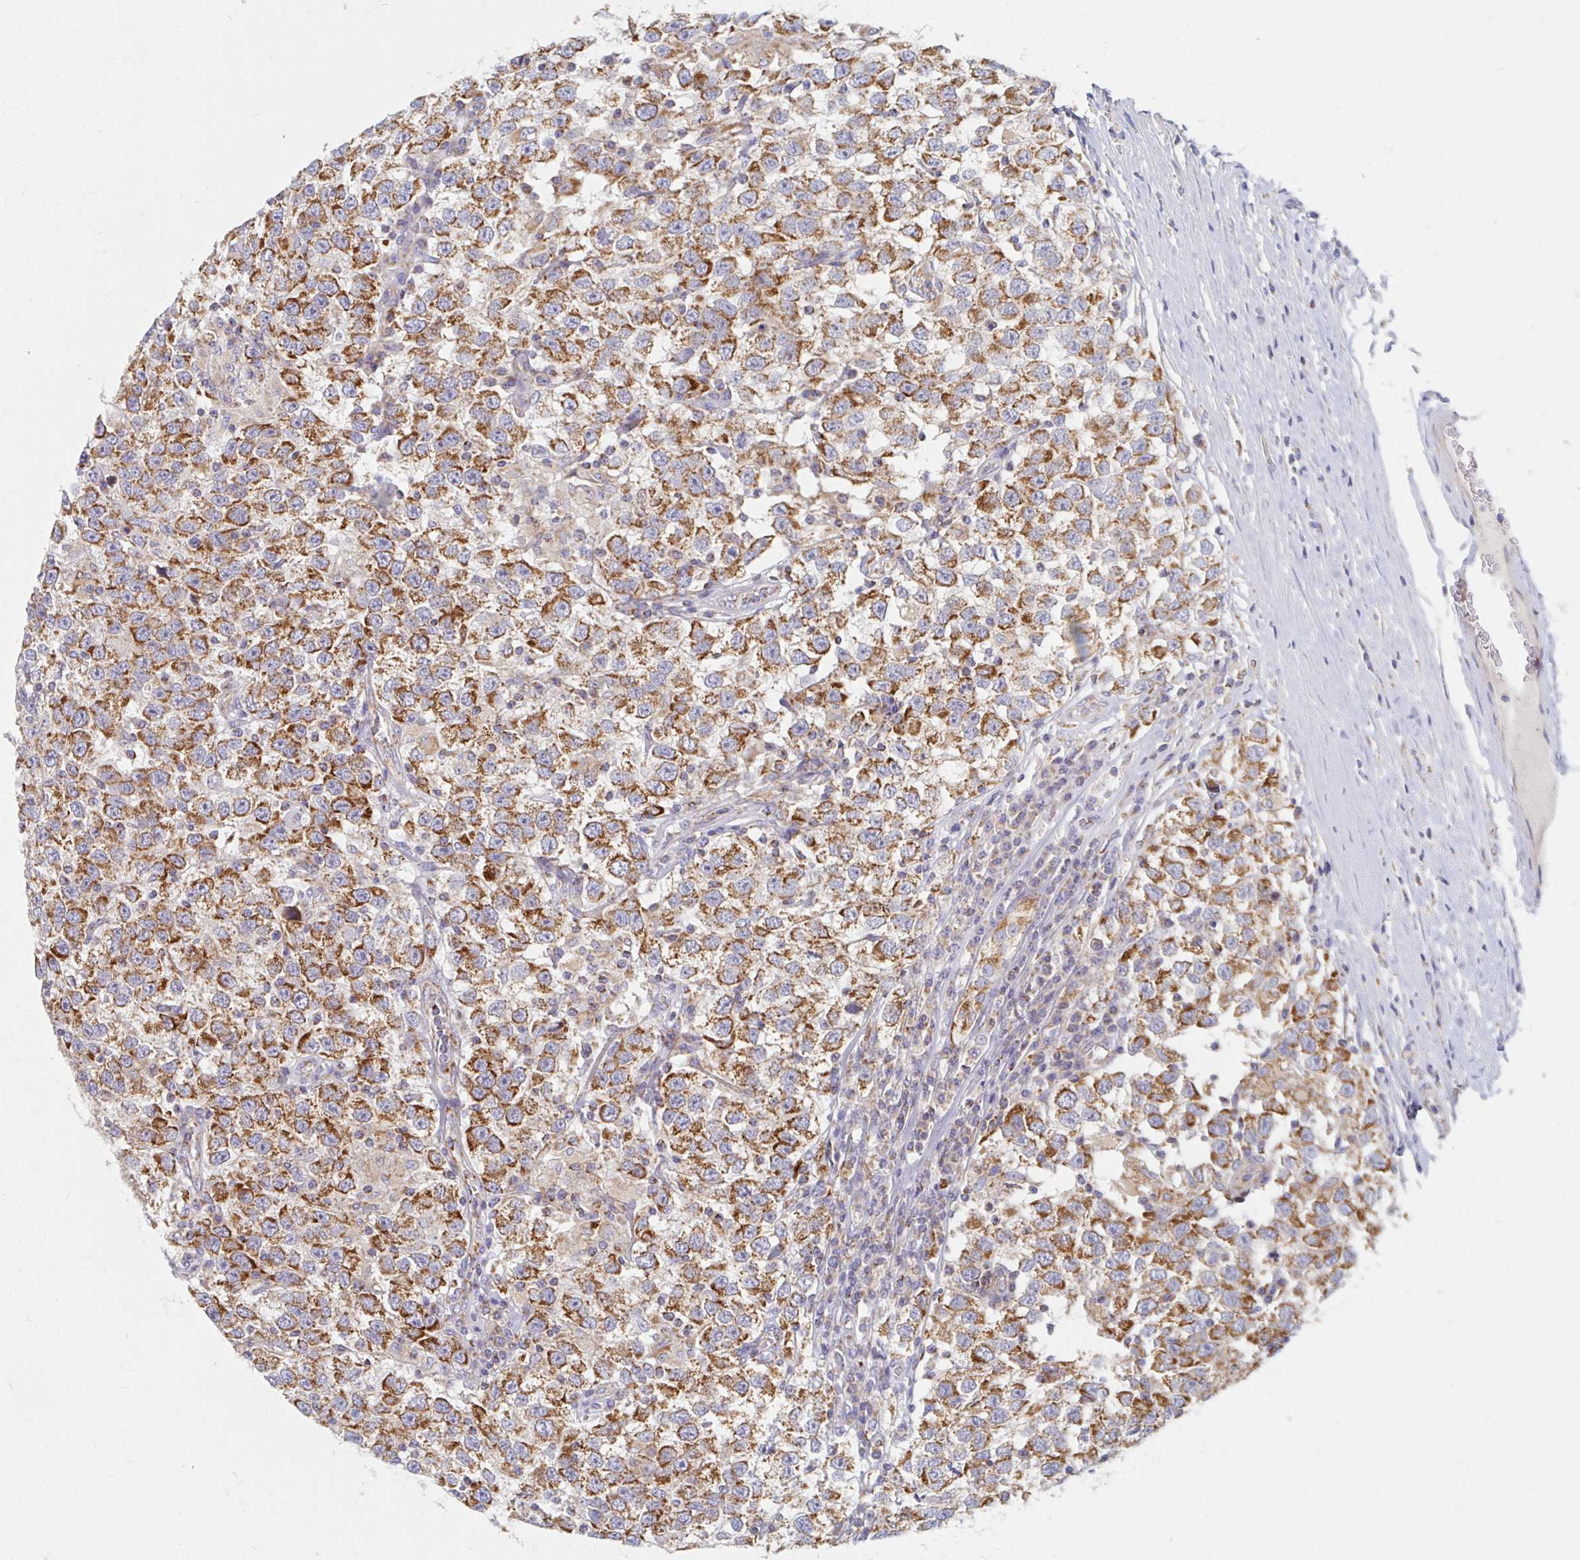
{"staining": {"intensity": "strong", "quantity": ">75%", "location": "cytoplasmic/membranous"}, "tissue": "testis cancer", "cell_type": "Tumor cells", "image_type": "cancer", "snomed": [{"axis": "morphology", "description": "Seminoma, NOS"}, {"axis": "topography", "description": "Testis"}], "caption": "Human testis cancer (seminoma) stained with a protein marker reveals strong staining in tumor cells.", "gene": "MAVS", "patient": {"sex": "male", "age": 41}}